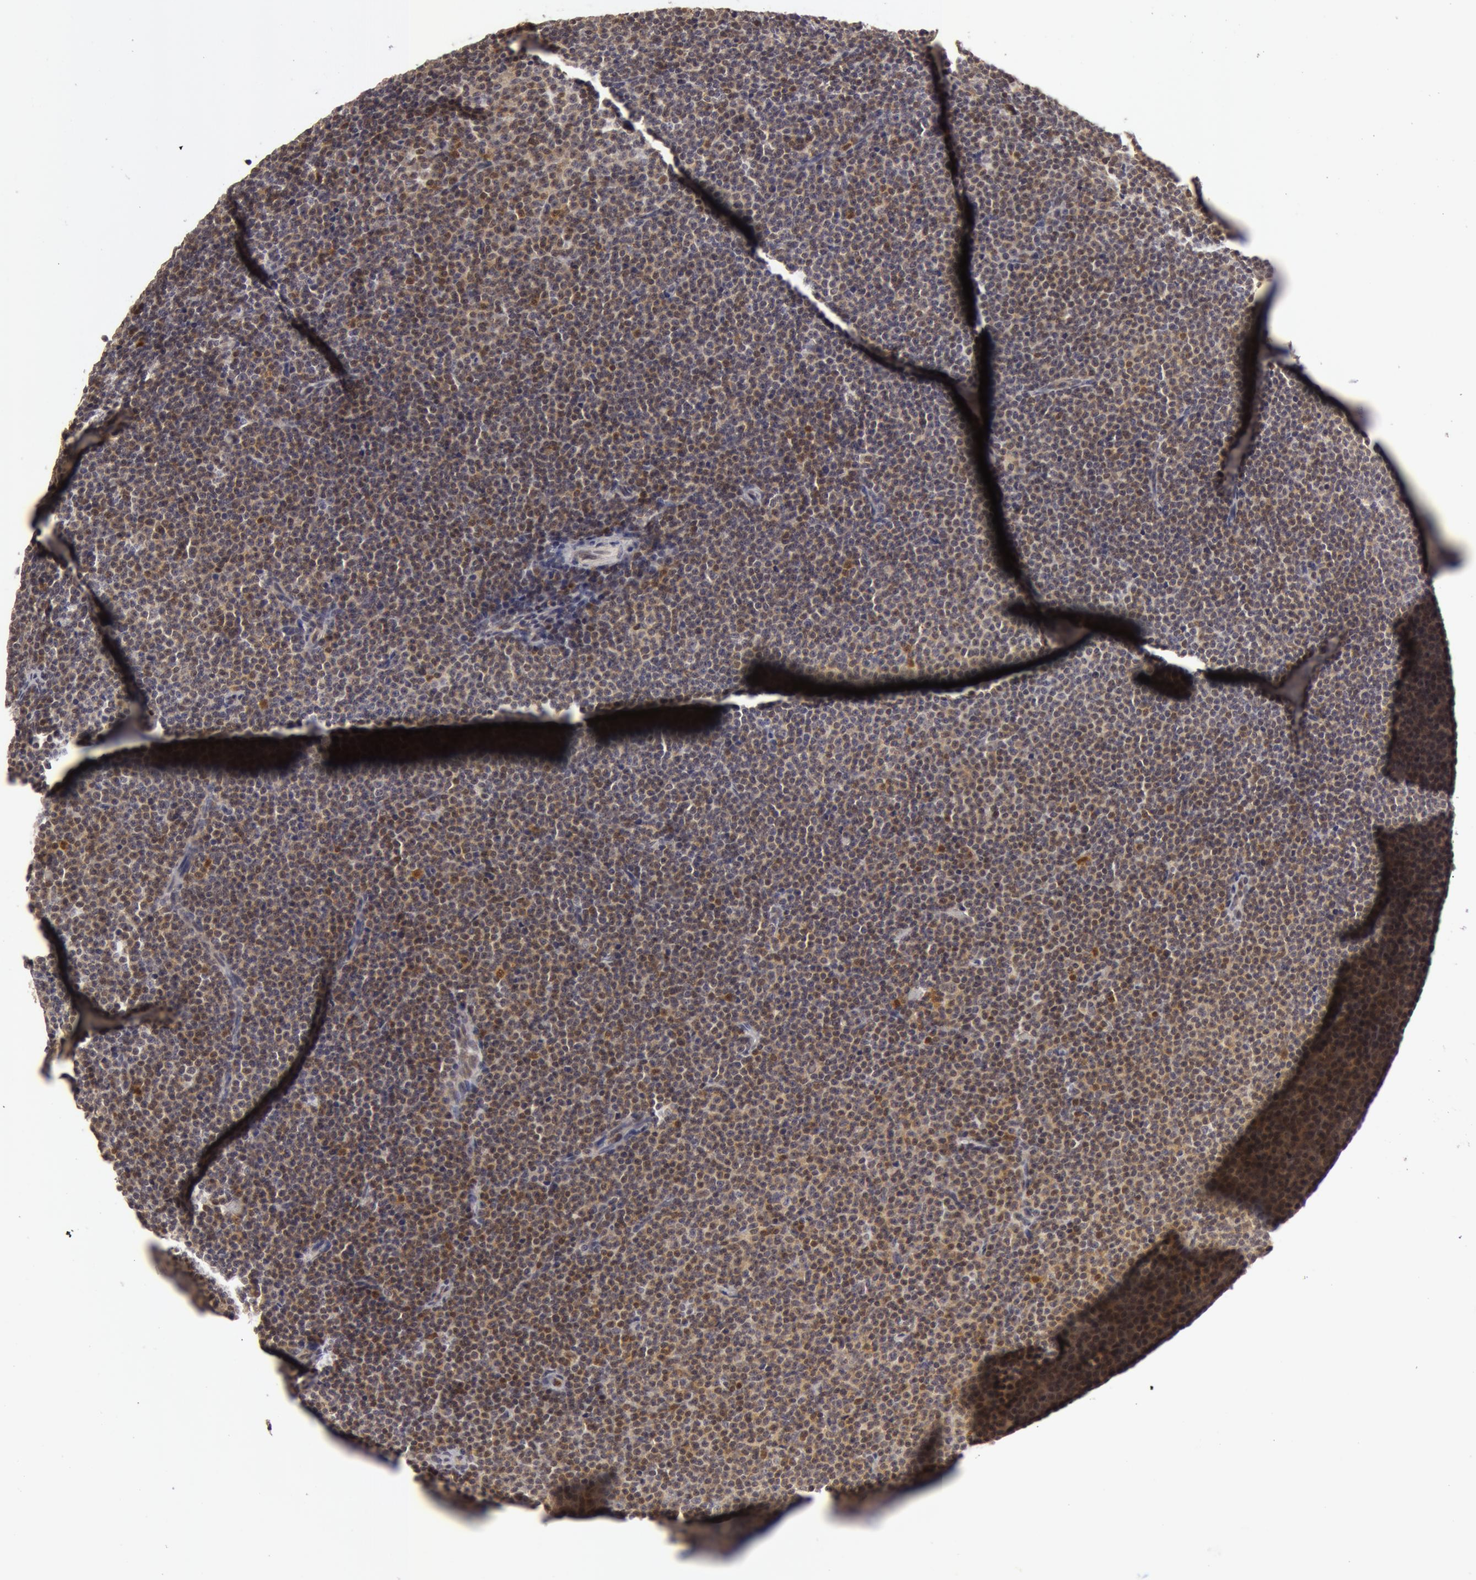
{"staining": {"intensity": "negative", "quantity": "none", "location": "none"}, "tissue": "lymphoma", "cell_type": "Tumor cells", "image_type": "cancer", "snomed": [{"axis": "morphology", "description": "Malignant lymphoma, non-Hodgkin's type, Low grade"}, {"axis": "topography", "description": "Lymph node"}], "caption": "A histopathology image of lymphoma stained for a protein displays no brown staining in tumor cells.", "gene": "OASL", "patient": {"sex": "female", "age": 69}}